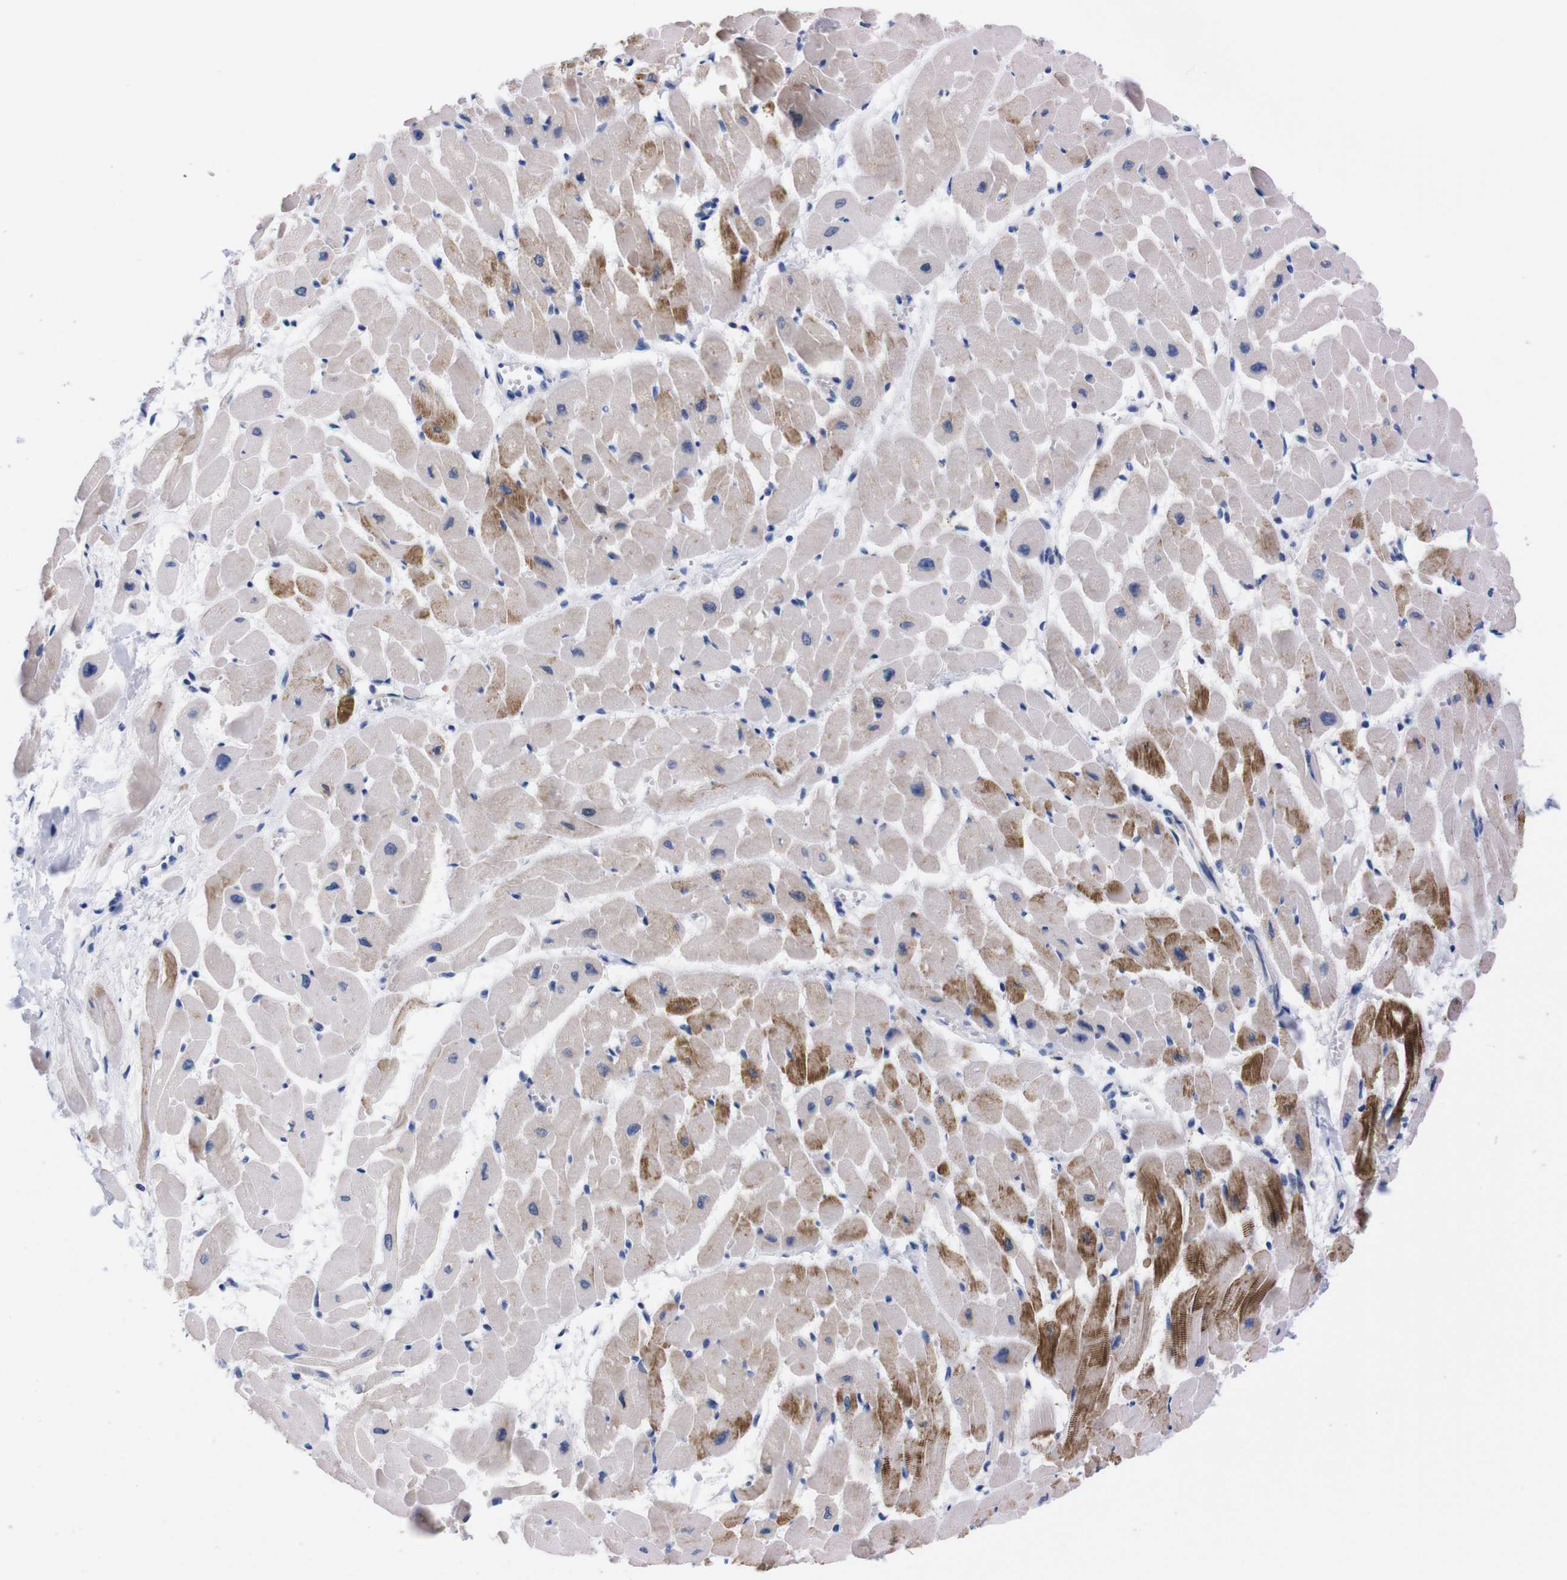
{"staining": {"intensity": "strong", "quantity": "25%-75%", "location": "cytoplasmic/membranous"}, "tissue": "heart muscle", "cell_type": "Cardiomyocytes", "image_type": "normal", "snomed": [{"axis": "morphology", "description": "Normal tissue, NOS"}, {"axis": "topography", "description": "Heart"}], "caption": "This is an image of immunohistochemistry (IHC) staining of unremarkable heart muscle, which shows strong expression in the cytoplasmic/membranous of cardiomyocytes.", "gene": "NEBL", "patient": {"sex": "male", "age": 45}}